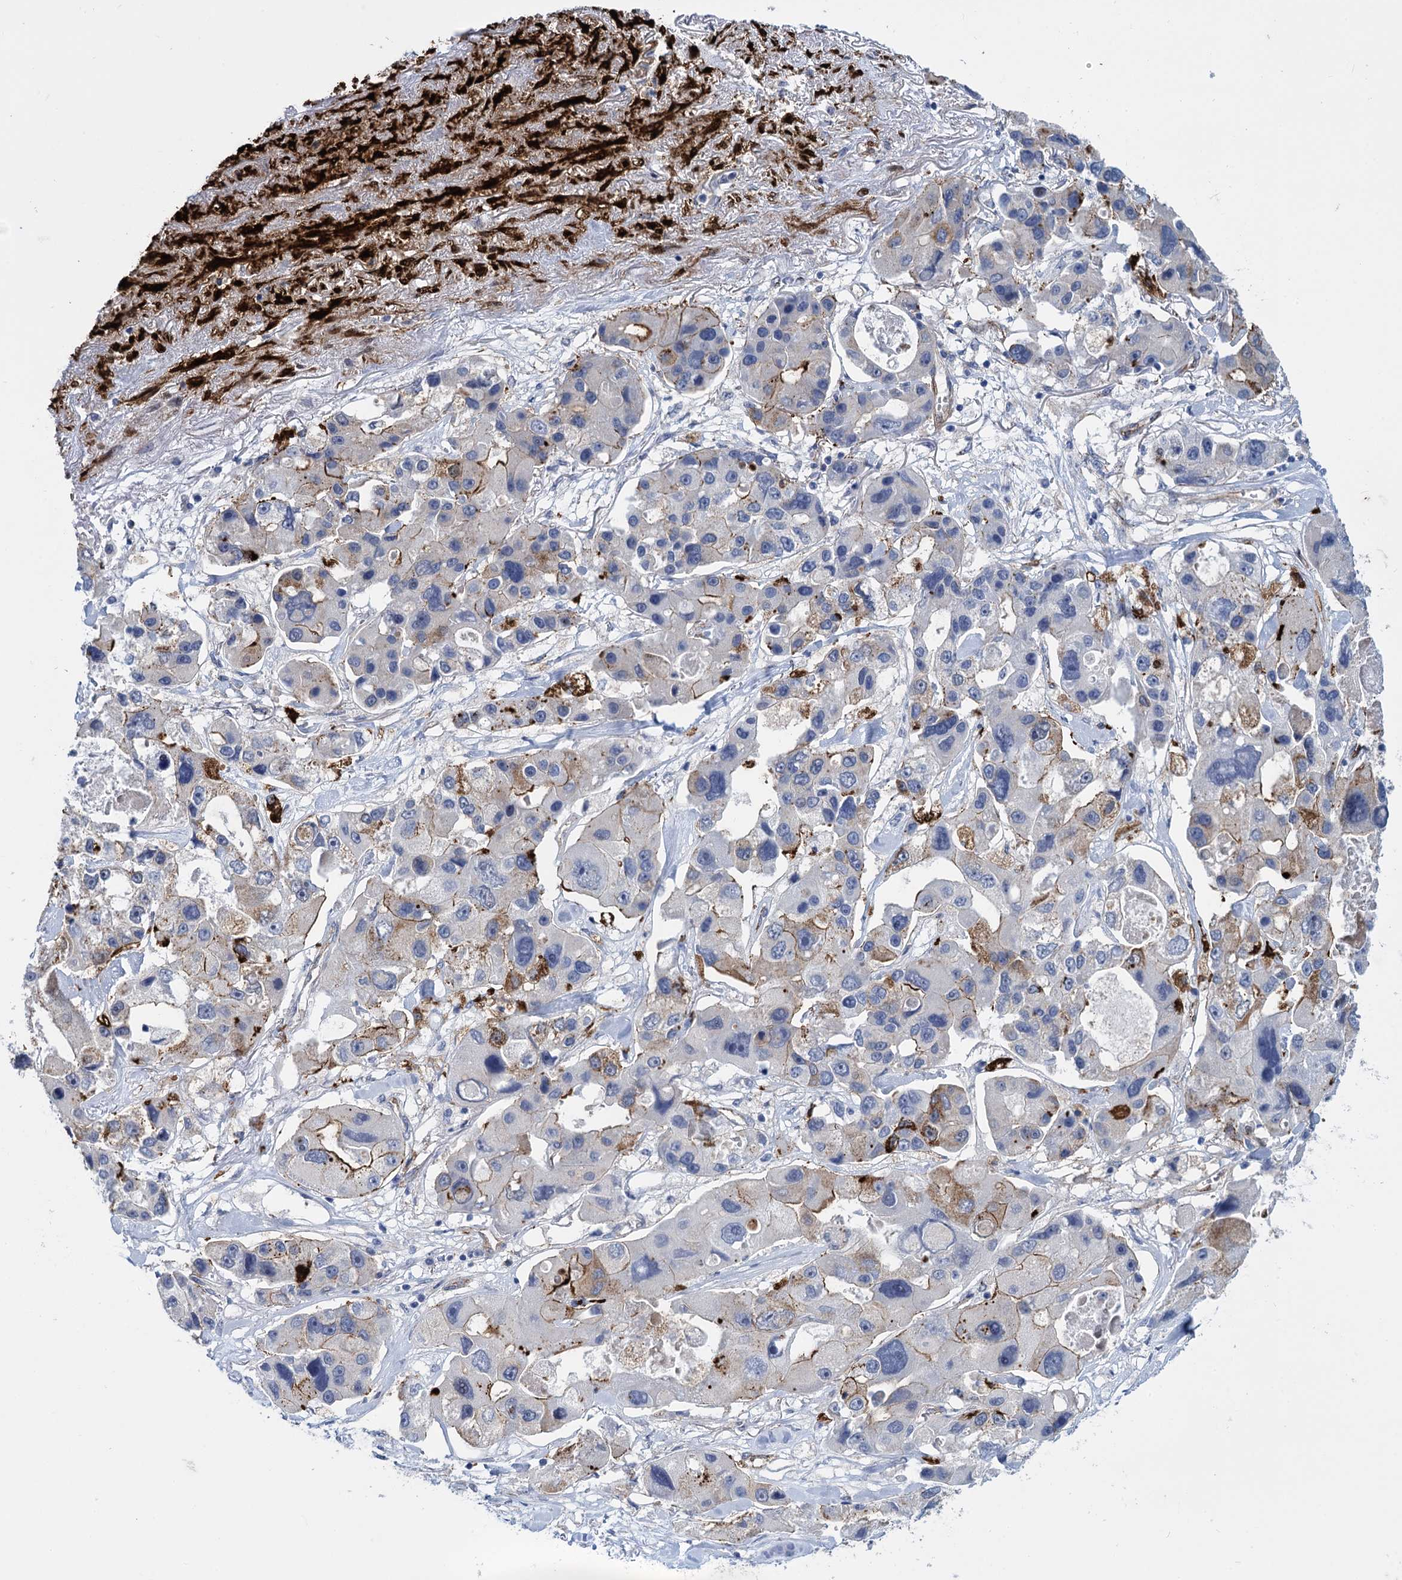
{"staining": {"intensity": "moderate", "quantity": "<25%", "location": "cytoplasmic/membranous"}, "tissue": "lung cancer", "cell_type": "Tumor cells", "image_type": "cancer", "snomed": [{"axis": "morphology", "description": "Adenocarcinoma, NOS"}, {"axis": "topography", "description": "Lung"}], "caption": "Approximately <25% of tumor cells in human lung cancer (adenocarcinoma) display moderate cytoplasmic/membranous protein expression as visualized by brown immunohistochemical staining.", "gene": "SNCG", "patient": {"sex": "female", "age": 54}}